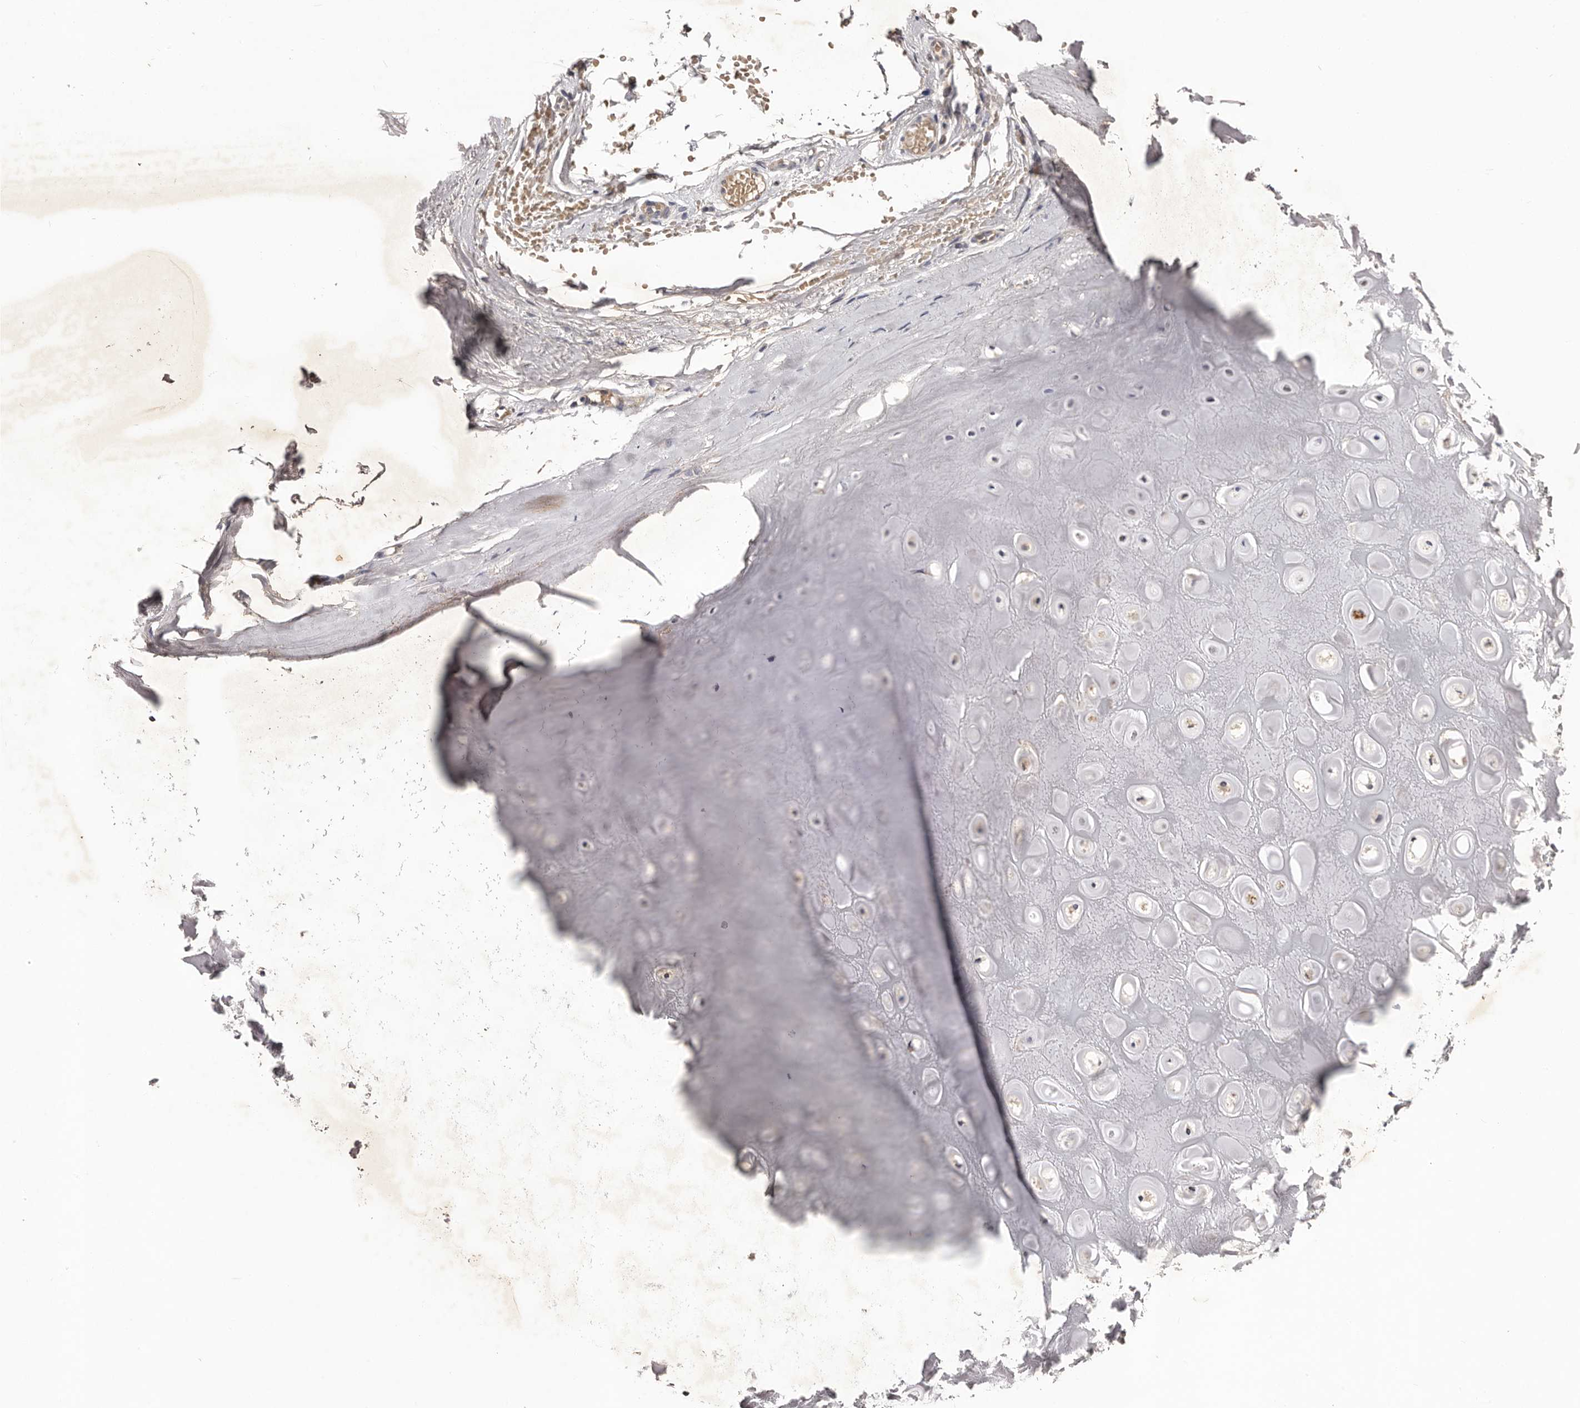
{"staining": {"intensity": "weak", "quantity": "25%-75%", "location": "cytoplasmic/membranous"}, "tissue": "adipose tissue", "cell_type": "Adipocytes", "image_type": "normal", "snomed": [{"axis": "morphology", "description": "Normal tissue, NOS"}, {"axis": "morphology", "description": "Basal cell carcinoma"}, {"axis": "topography", "description": "Skin"}], "caption": "Adipose tissue stained for a protein displays weak cytoplasmic/membranous positivity in adipocytes. The staining was performed using DAB (3,3'-diaminobenzidine) to visualize the protein expression in brown, while the nuclei were stained in blue with hematoxylin (Magnification: 20x).", "gene": "LTV1", "patient": {"sex": "female", "age": 89}}